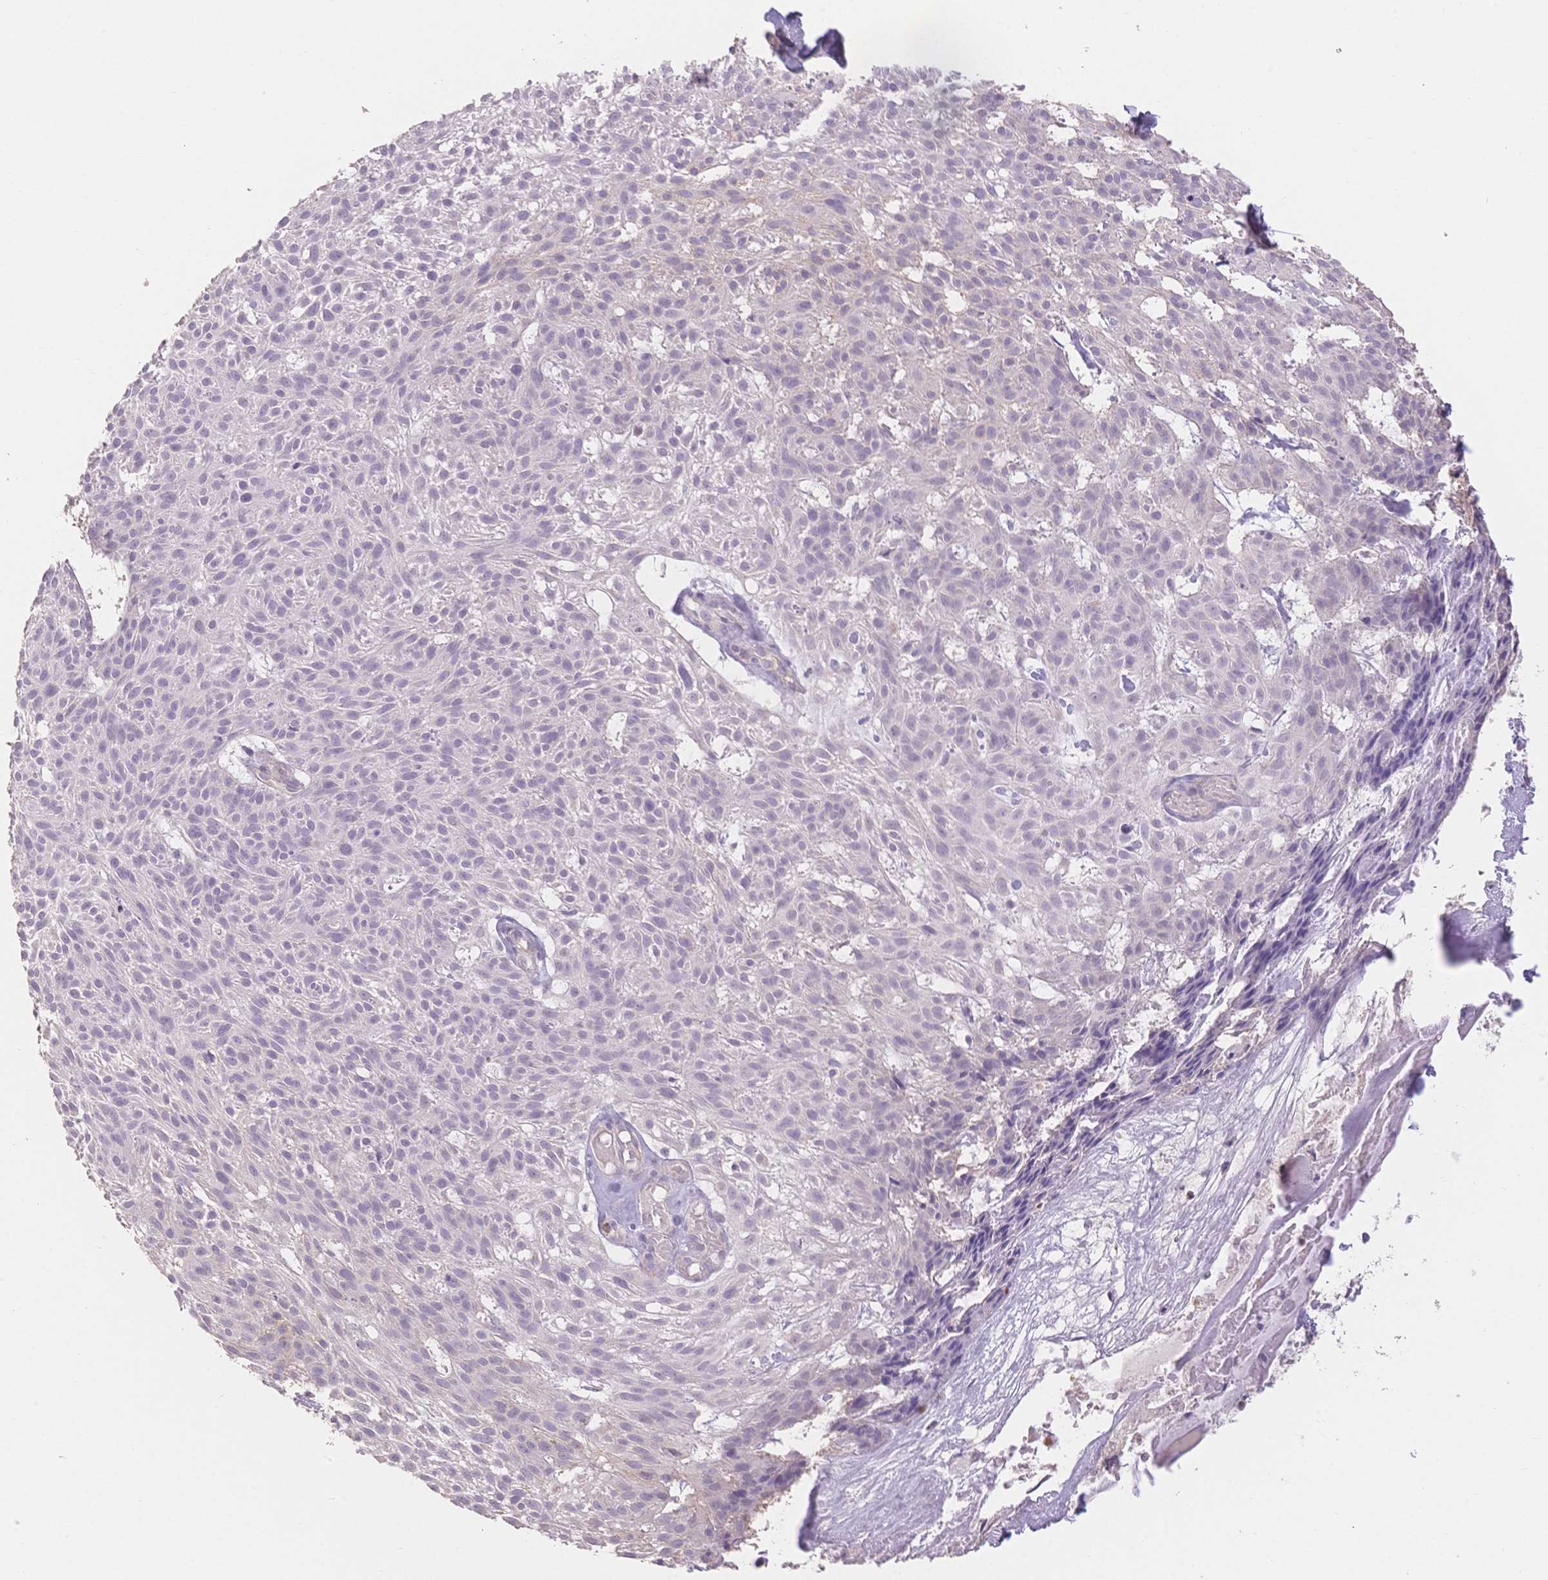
{"staining": {"intensity": "negative", "quantity": "none", "location": "none"}, "tissue": "skin cancer", "cell_type": "Tumor cells", "image_type": "cancer", "snomed": [{"axis": "morphology", "description": "Basal cell carcinoma"}, {"axis": "topography", "description": "Skin"}], "caption": "Human basal cell carcinoma (skin) stained for a protein using immunohistochemistry demonstrates no positivity in tumor cells.", "gene": "SUV39H2", "patient": {"sex": "female", "age": 78}}